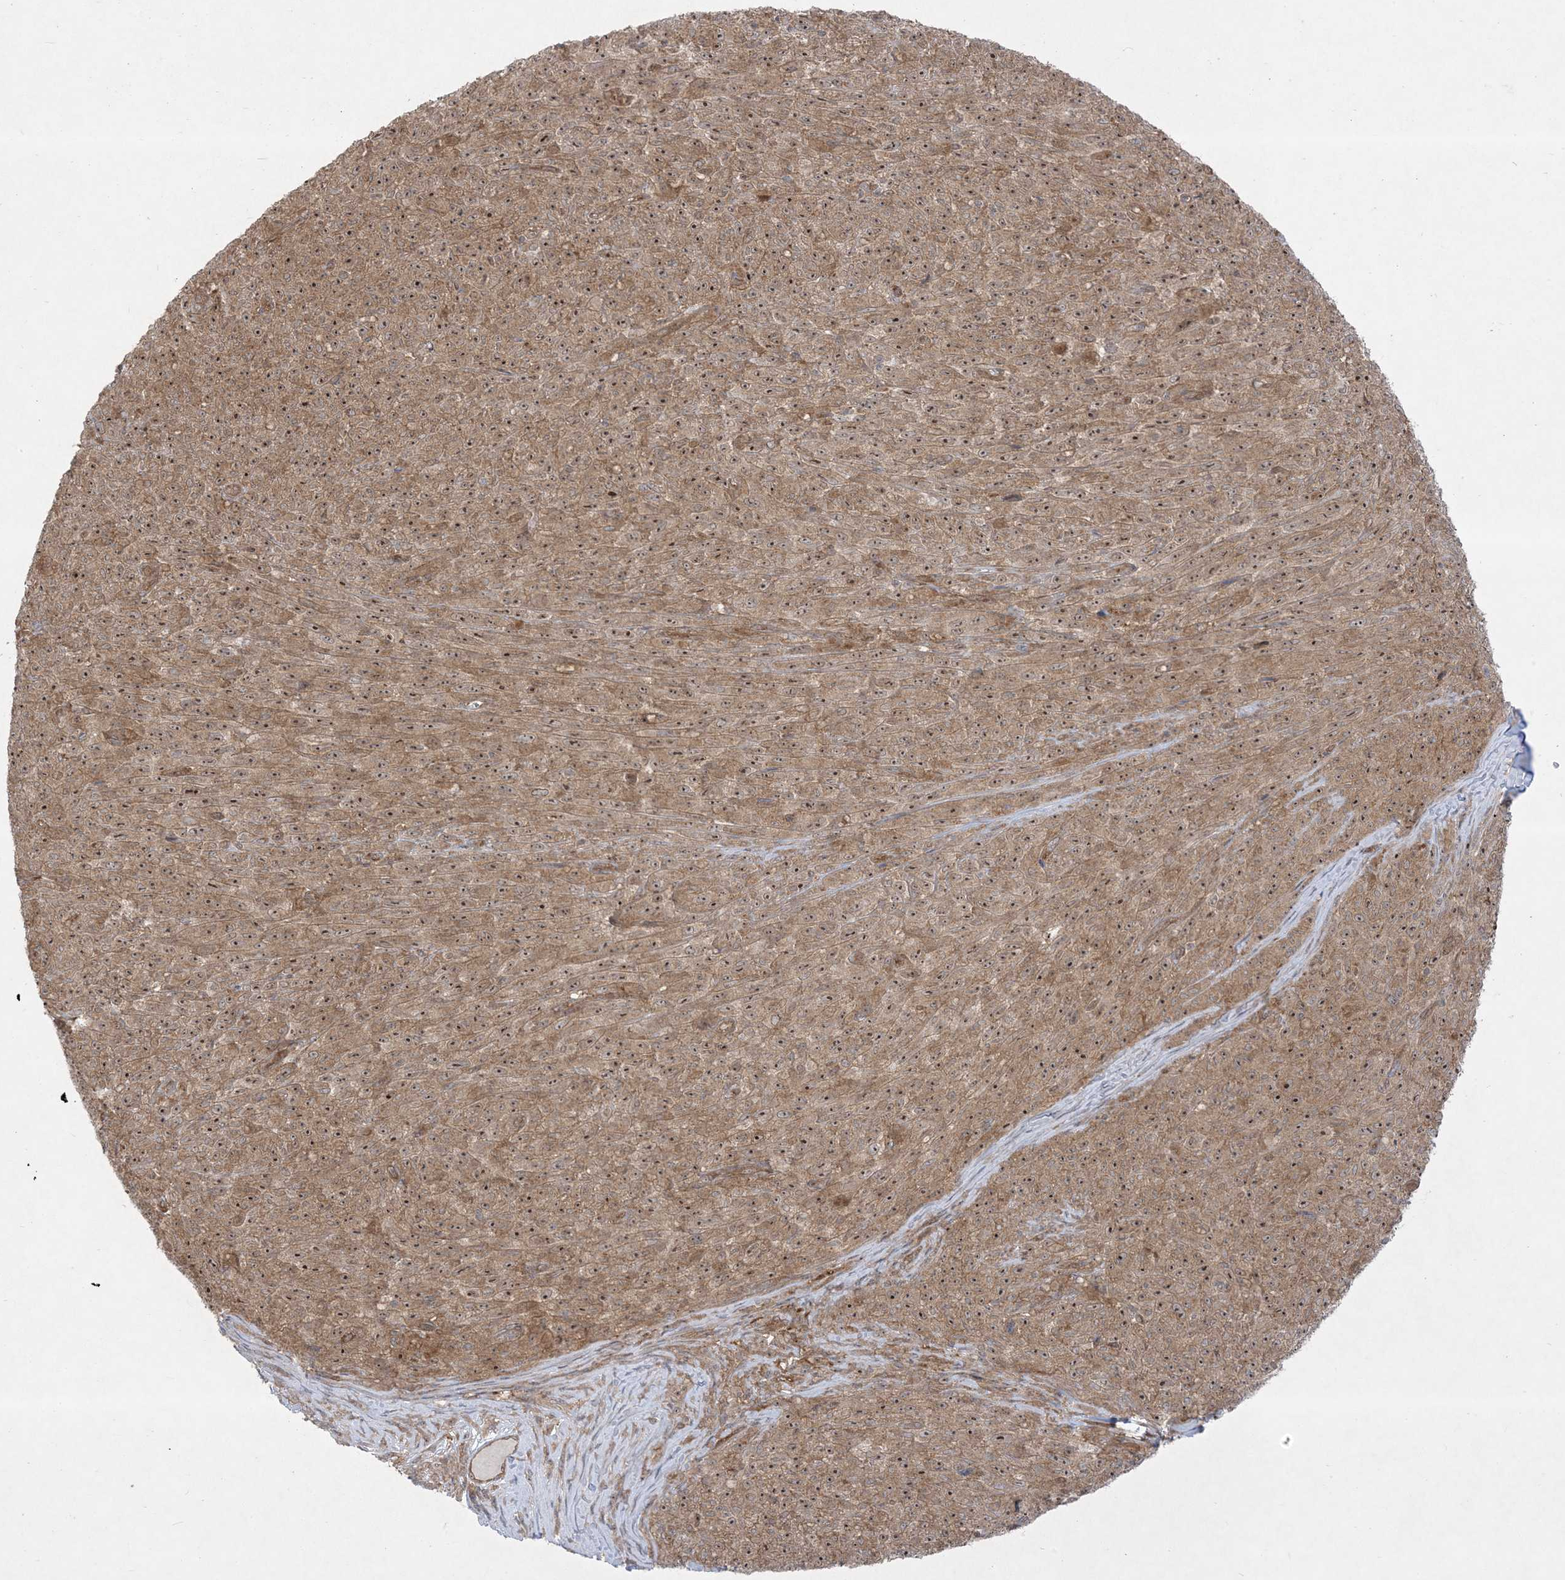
{"staining": {"intensity": "moderate", "quantity": ">75%", "location": "cytoplasmic/membranous,nuclear"}, "tissue": "melanoma", "cell_type": "Tumor cells", "image_type": "cancer", "snomed": [{"axis": "morphology", "description": "Malignant melanoma, NOS"}, {"axis": "topography", "description": "Skin"}], "caption": "The immunohistochemical stain shows moderate cytoplasmic/membranous and nuclear expression in tumor cells of melanoma tissue.", "gene": "SOGA3", "patient": {"sex": "female", "age": 82}}